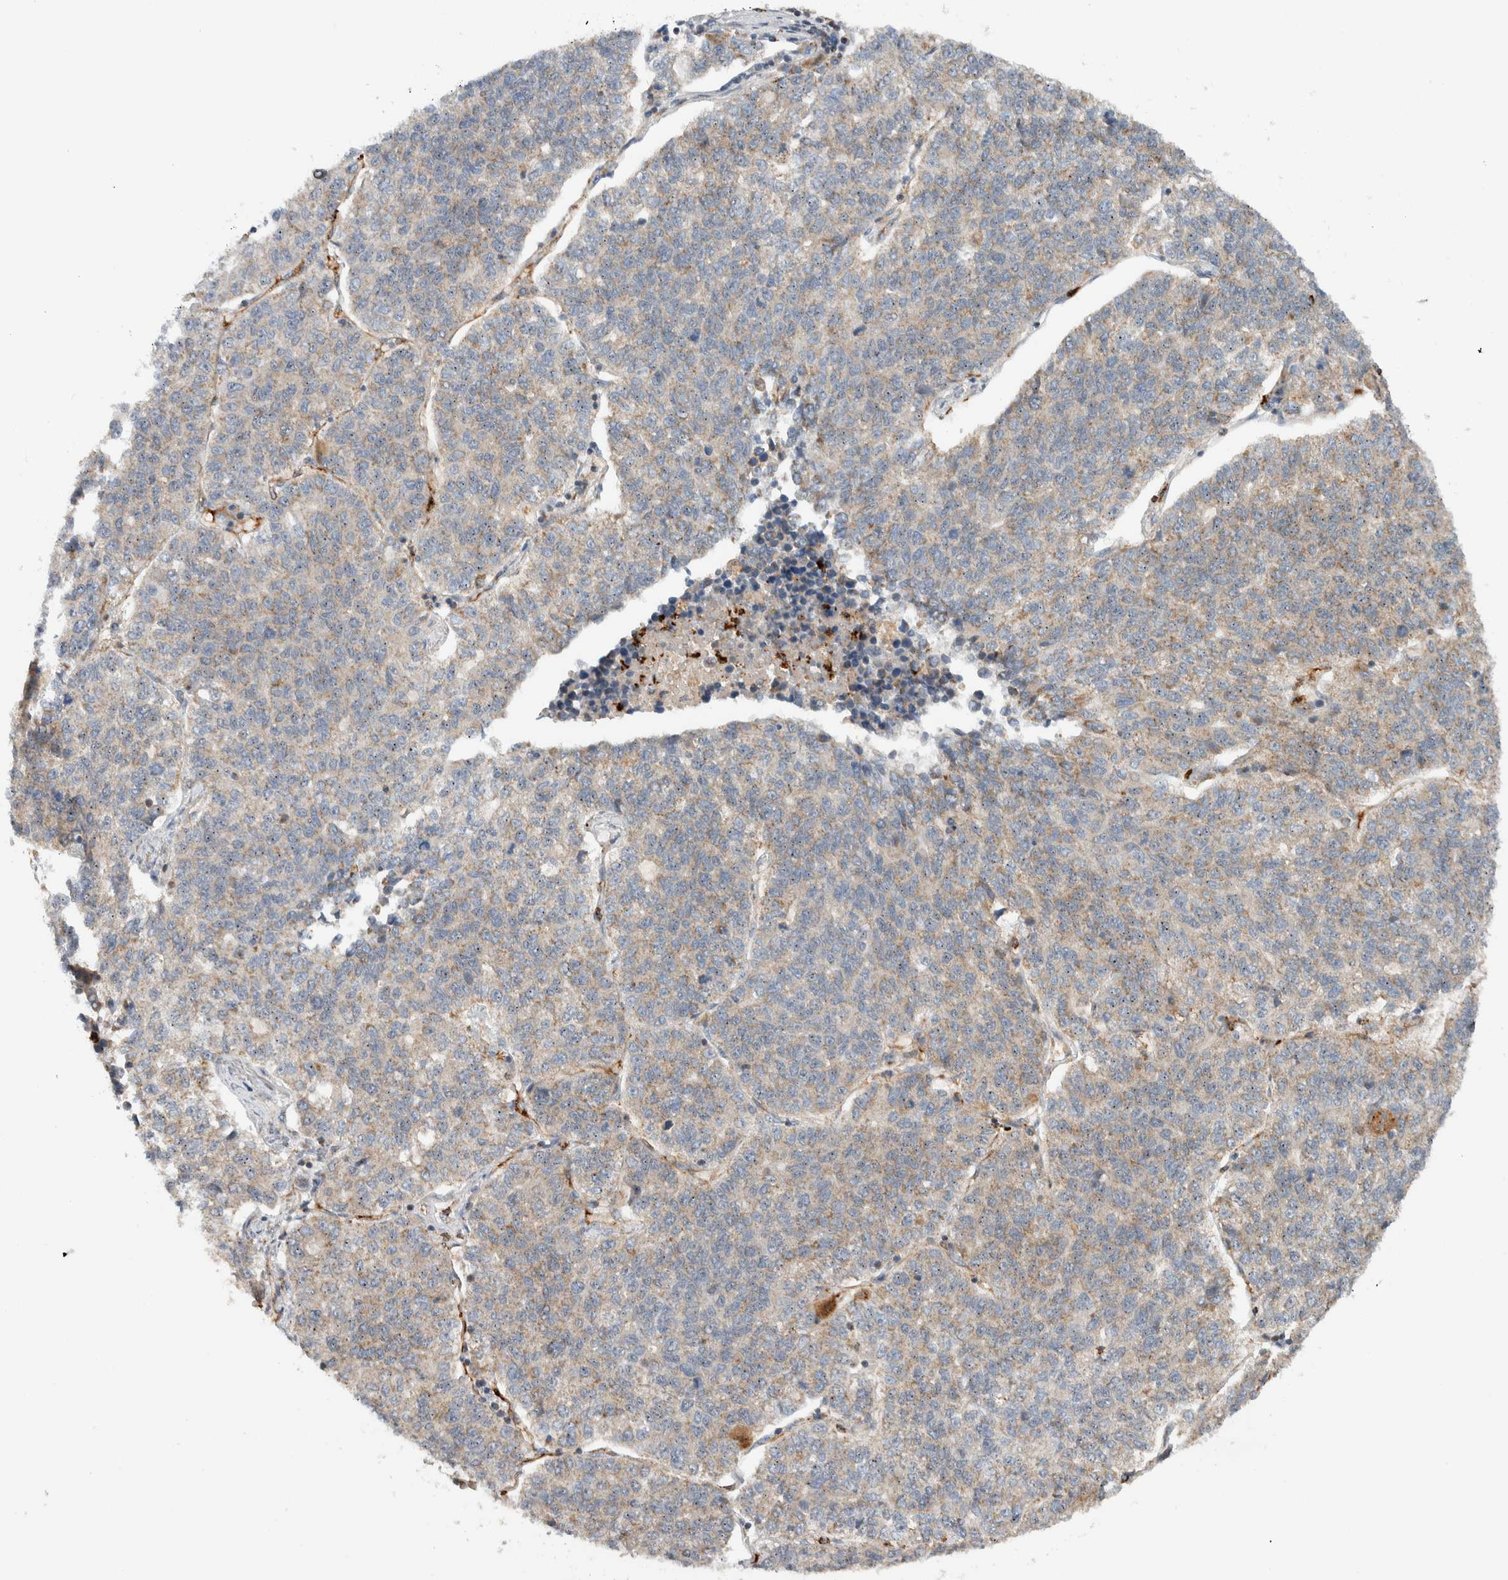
{"staining": {"intensity": "weak", "quantity": "25%-75%", "location": "cytoplasmic/membranous"}, "tissue": "lung cancer", "cell_type": "Tumor cells", "image_type": "cancer", "snomed": [{"axis": "morphology", "description": "Adenocarcinoma, NOS"}, {"axis": "topography", "description": "Lung"}], "caption": "Human lung adenocarcinoma stained with a brown dye exhibits weak cytoplasmic/membranous positive positivity in about 25%-75% of tumor cells.", "gene": "VPS53", "patient": {"sex": "male", "age": 49}}